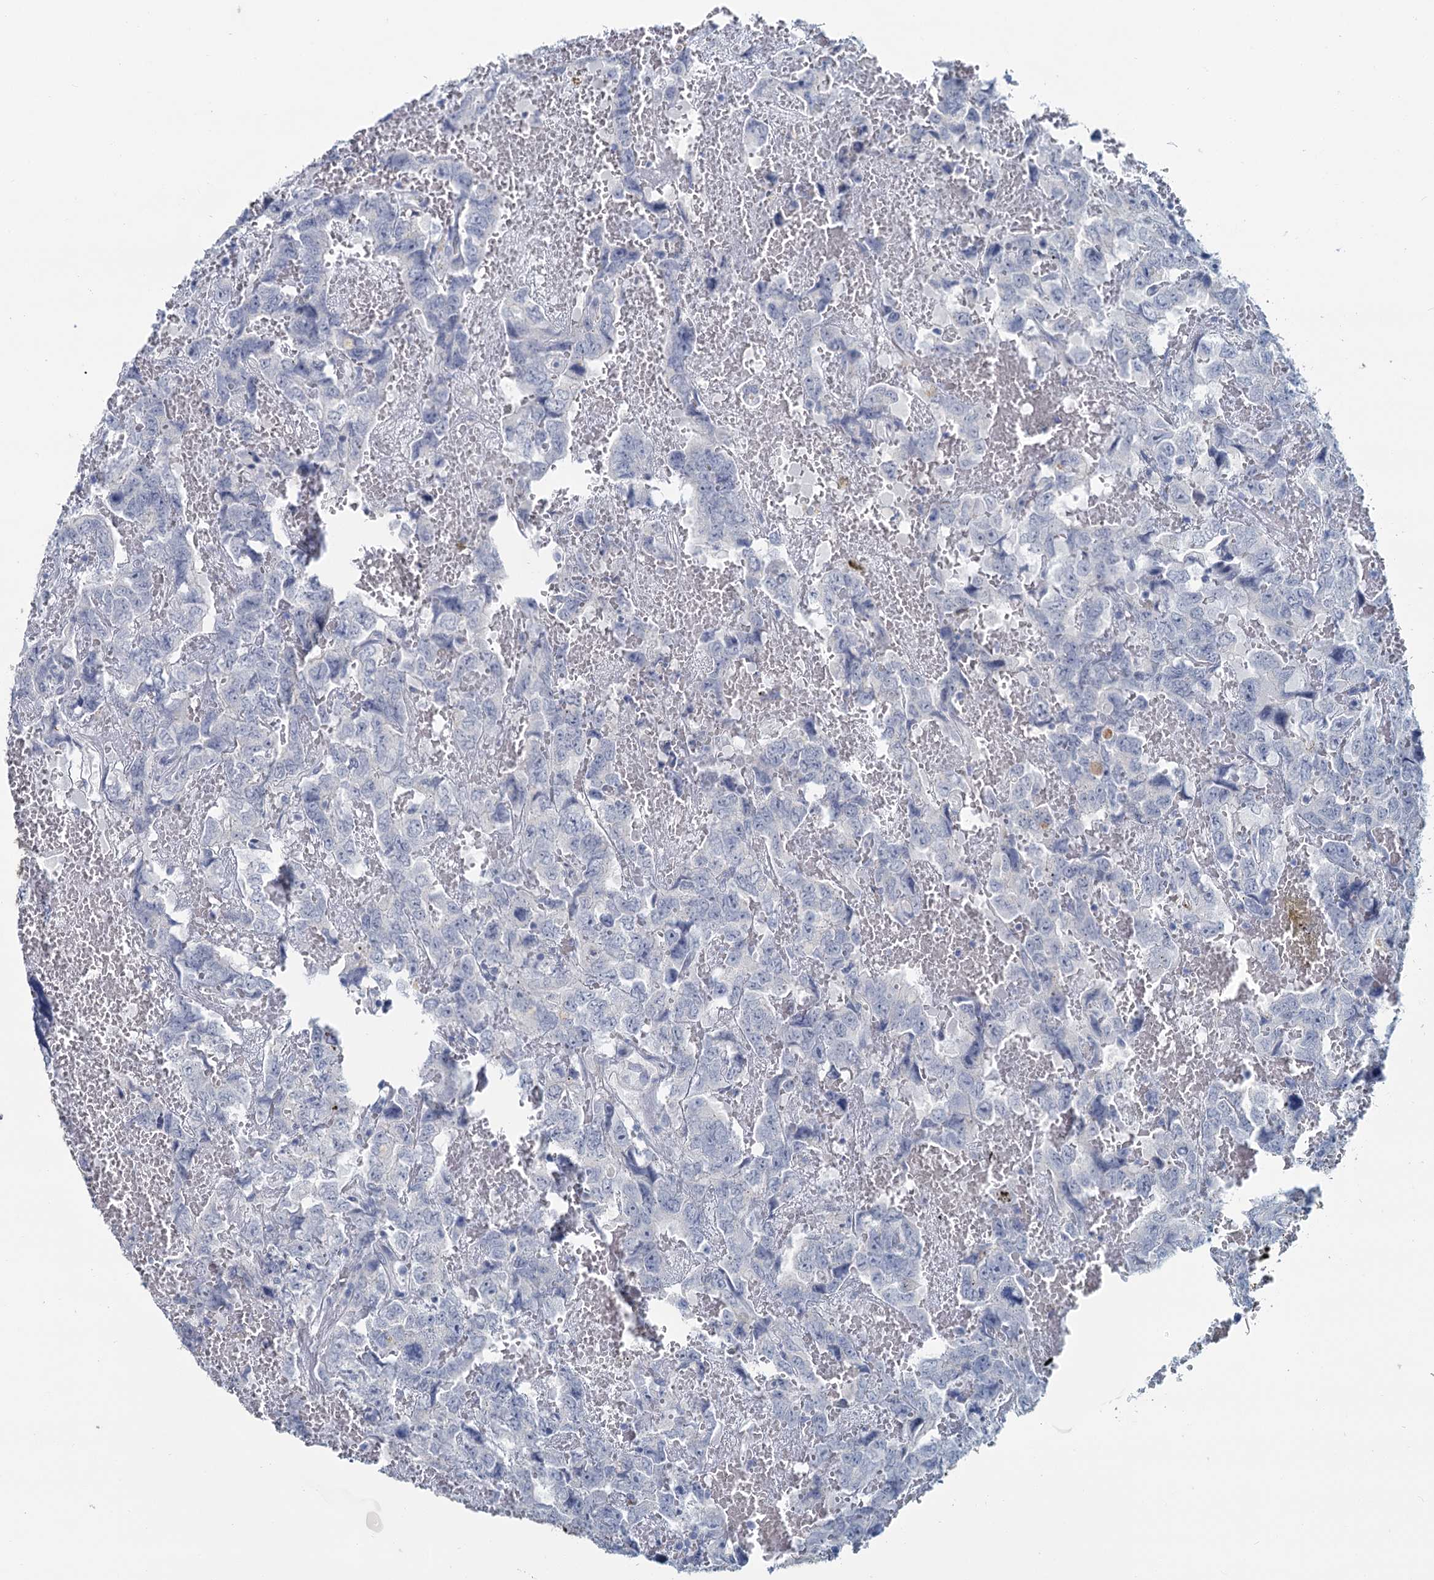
{"staining": {"intensity": "negative", "quantity": "none", "location": "none"}, "tissue": "testis cancer", "cell_type": "Tumor cells", "image_type": "cancer", "snomed": [{"axis": "morphology", "description": "Carcinoma, Embryonal, NOS"}, {"axis": "topography", "description": "Testis"}], "caption": "Histopathology image shows no protein staining in tumor cells of testis cancer (embryonal carcinoma) tissue.", "gene": "CHGA", "patient": {"sex": "male", "age": 45}}